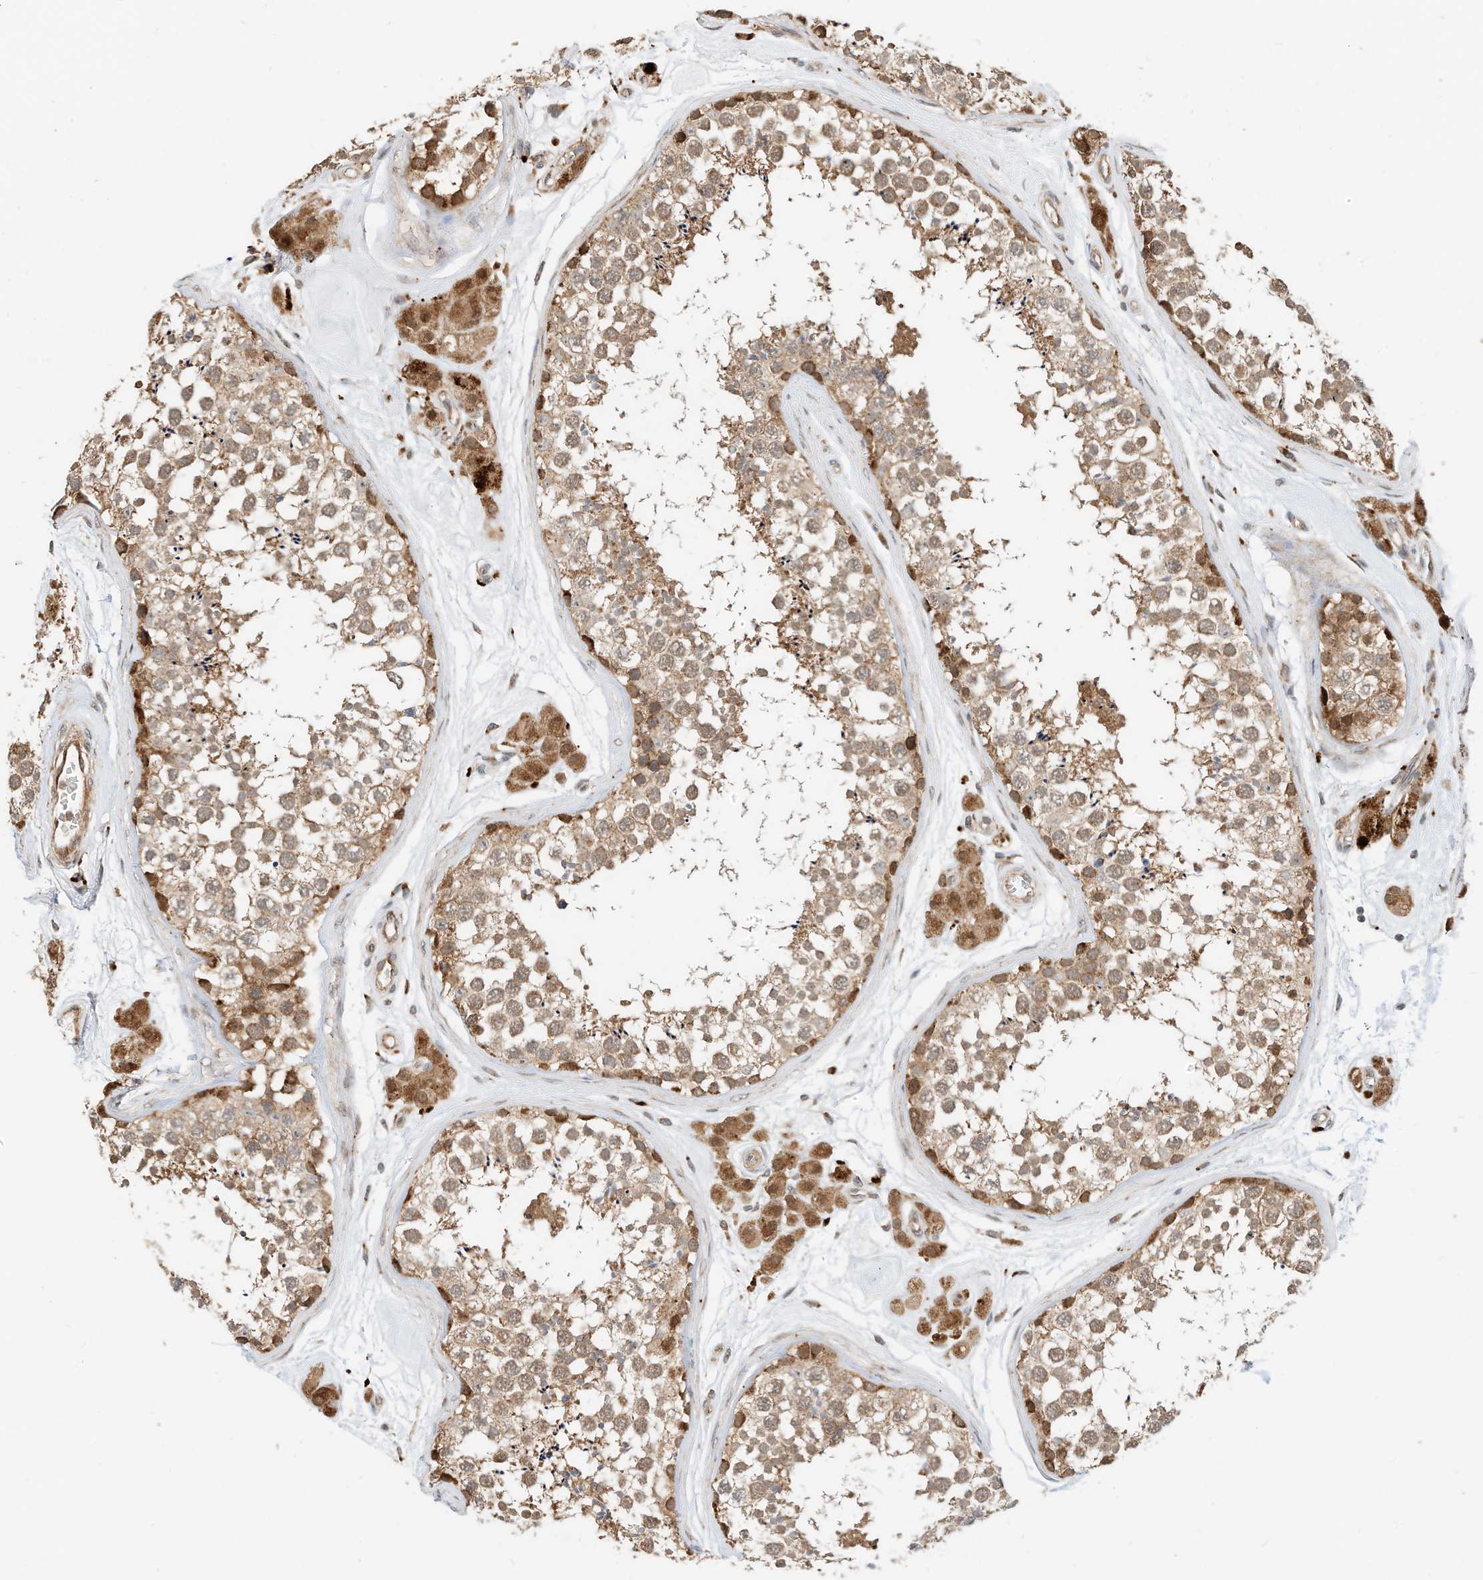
{"staining": {"intensity": "strong", "quantity": ">75%", "location": "cytoplasmic/membranous"}, "tissue": "testis", "cell_type": "Cells in seminiferous ducts", "image_type": "normal", "snomed": [{"axis": "morphology", "description": "Normal tissue, NOS"}, {"axis": "topography", "description": "Testis"}], "caption": "Strong cytoplasmic/membranous protein staining is appreciated in approximately >75% of cells in seminiferous ducts in testis. (Stains: DAB in brown, nuclei in blue, Microscopy: brightfield microscopy at high magnification).", "gene": "CPAMD8", "patient": {"sex": "male", "age": 56}}